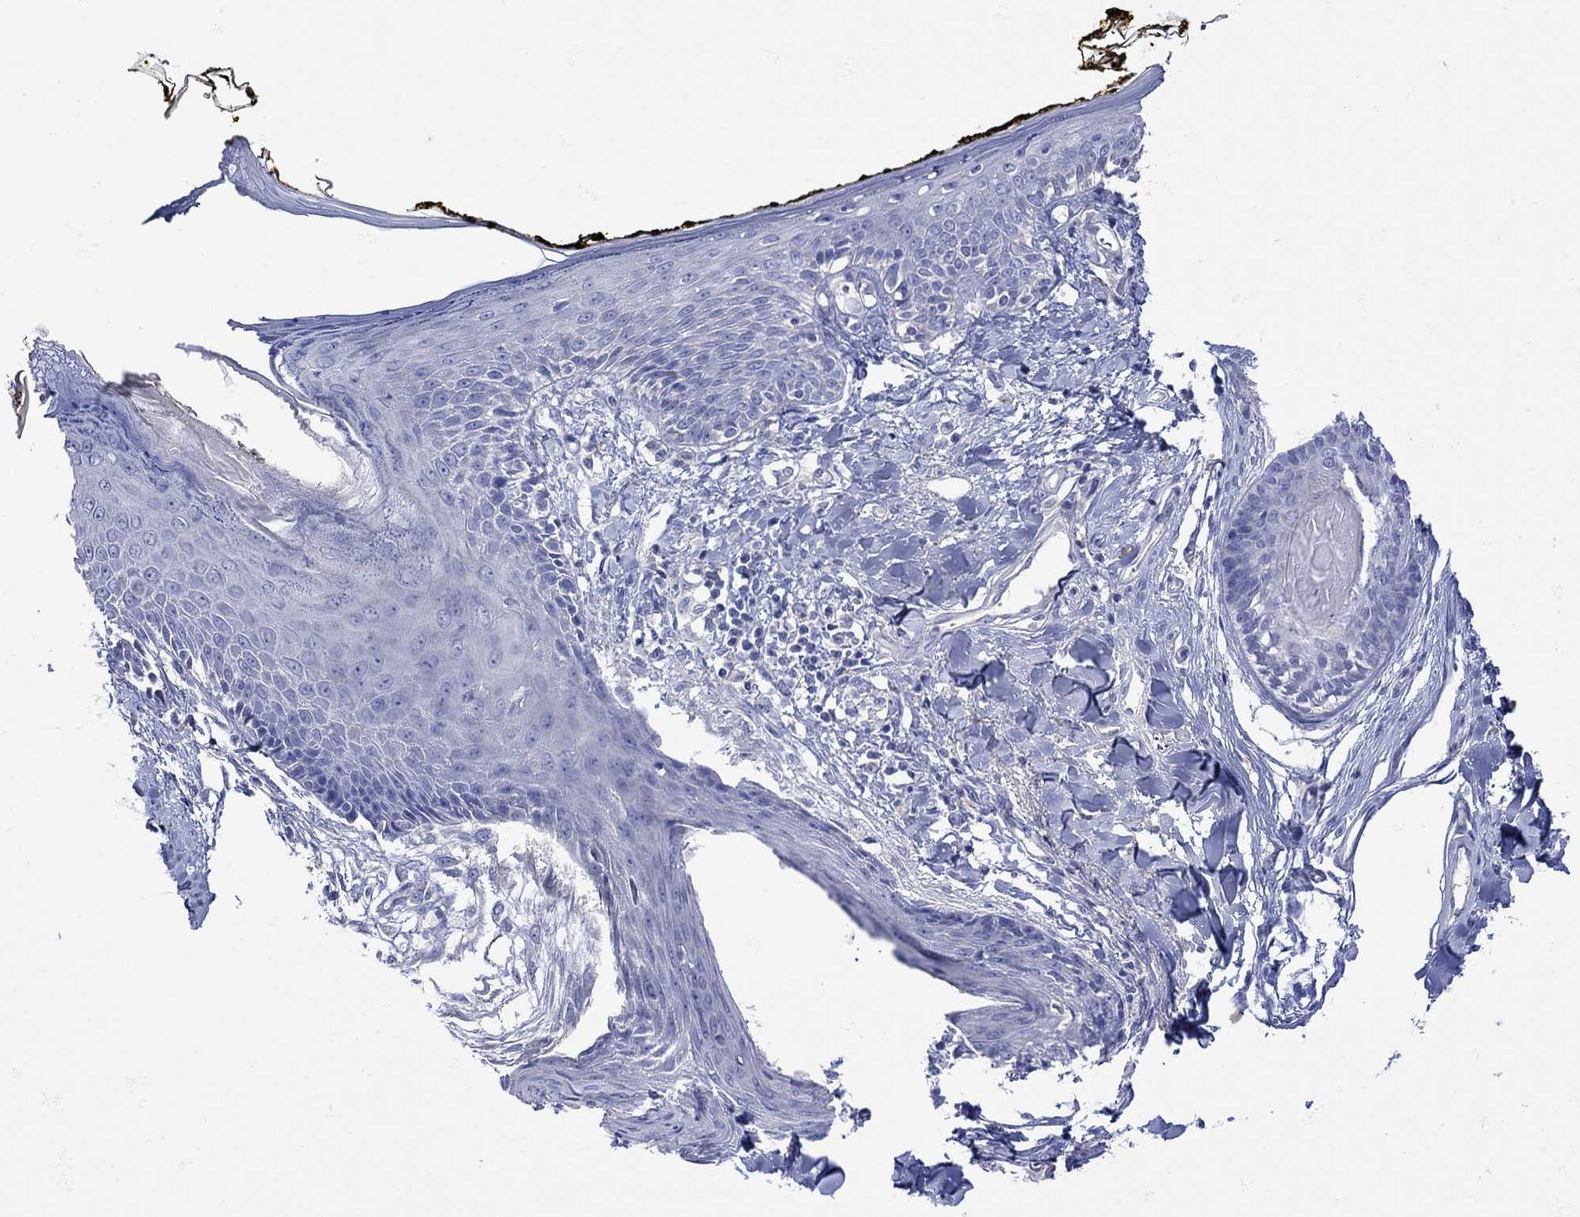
{"staining": {"intensity": "negative", "quantity": "none", "location": "none"}, "tissue": "skin", "cell_type": "Fibroblasts", "image_type": "normal", "snomed": [{"axis": "morphology", "description": "Normal tissue, NOS"}, {"axis": "topography", "description": "Skin"}], "caption": "Fibroblasts show no significant protein staining in normal skin. (Stains: DAB (3,3'-diaminobenzidine) immunohistochemistry (IHC) with hematoxylin counter stain, Microscopy: brightfield microscopy at high magnification).", "gene": "MSI1", "patient": {"sex": "male", "age": 76}}